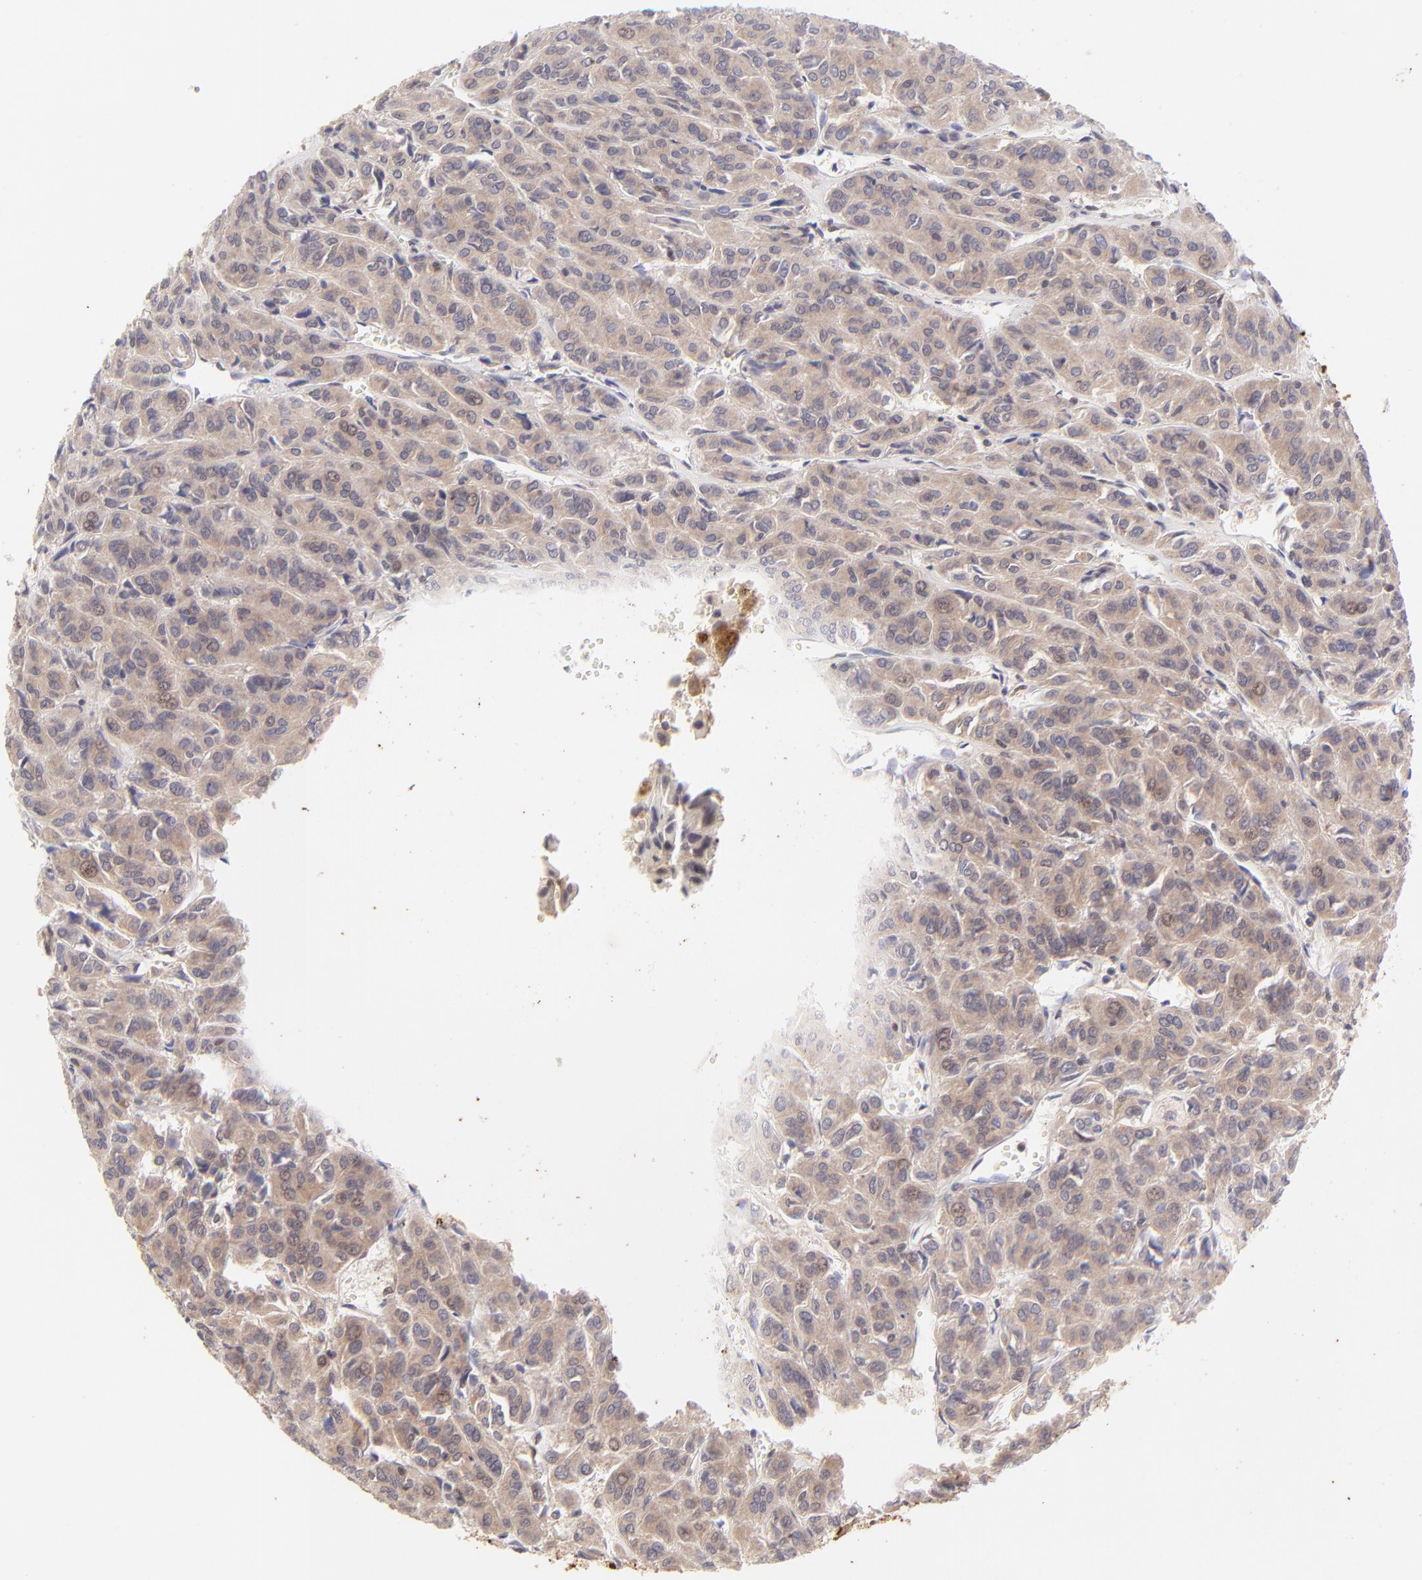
{"staining": {"intensity": "moderate", "quantity": ">75%", "location": "cytoplasmic/membranous"}, "tissue": "thyroid cancer", "cell_type": "Tumor cells", "image_type": "cancer", "snomed": [{"axis": "morphology", "description": "Follicular adenoma carcinoma, NOS"}, {"axis": "topography", "description": "Thyroid gland"}], "caption": "A high-resolution image shows IHC staining of follicular adenoma carcinoma (thyroid), which shows moderate cytoplasmic/membranous expression in about >75% of tumor cells.", "gene": "TNRC6B", "patient": {"sex": "female", "age": 71}}